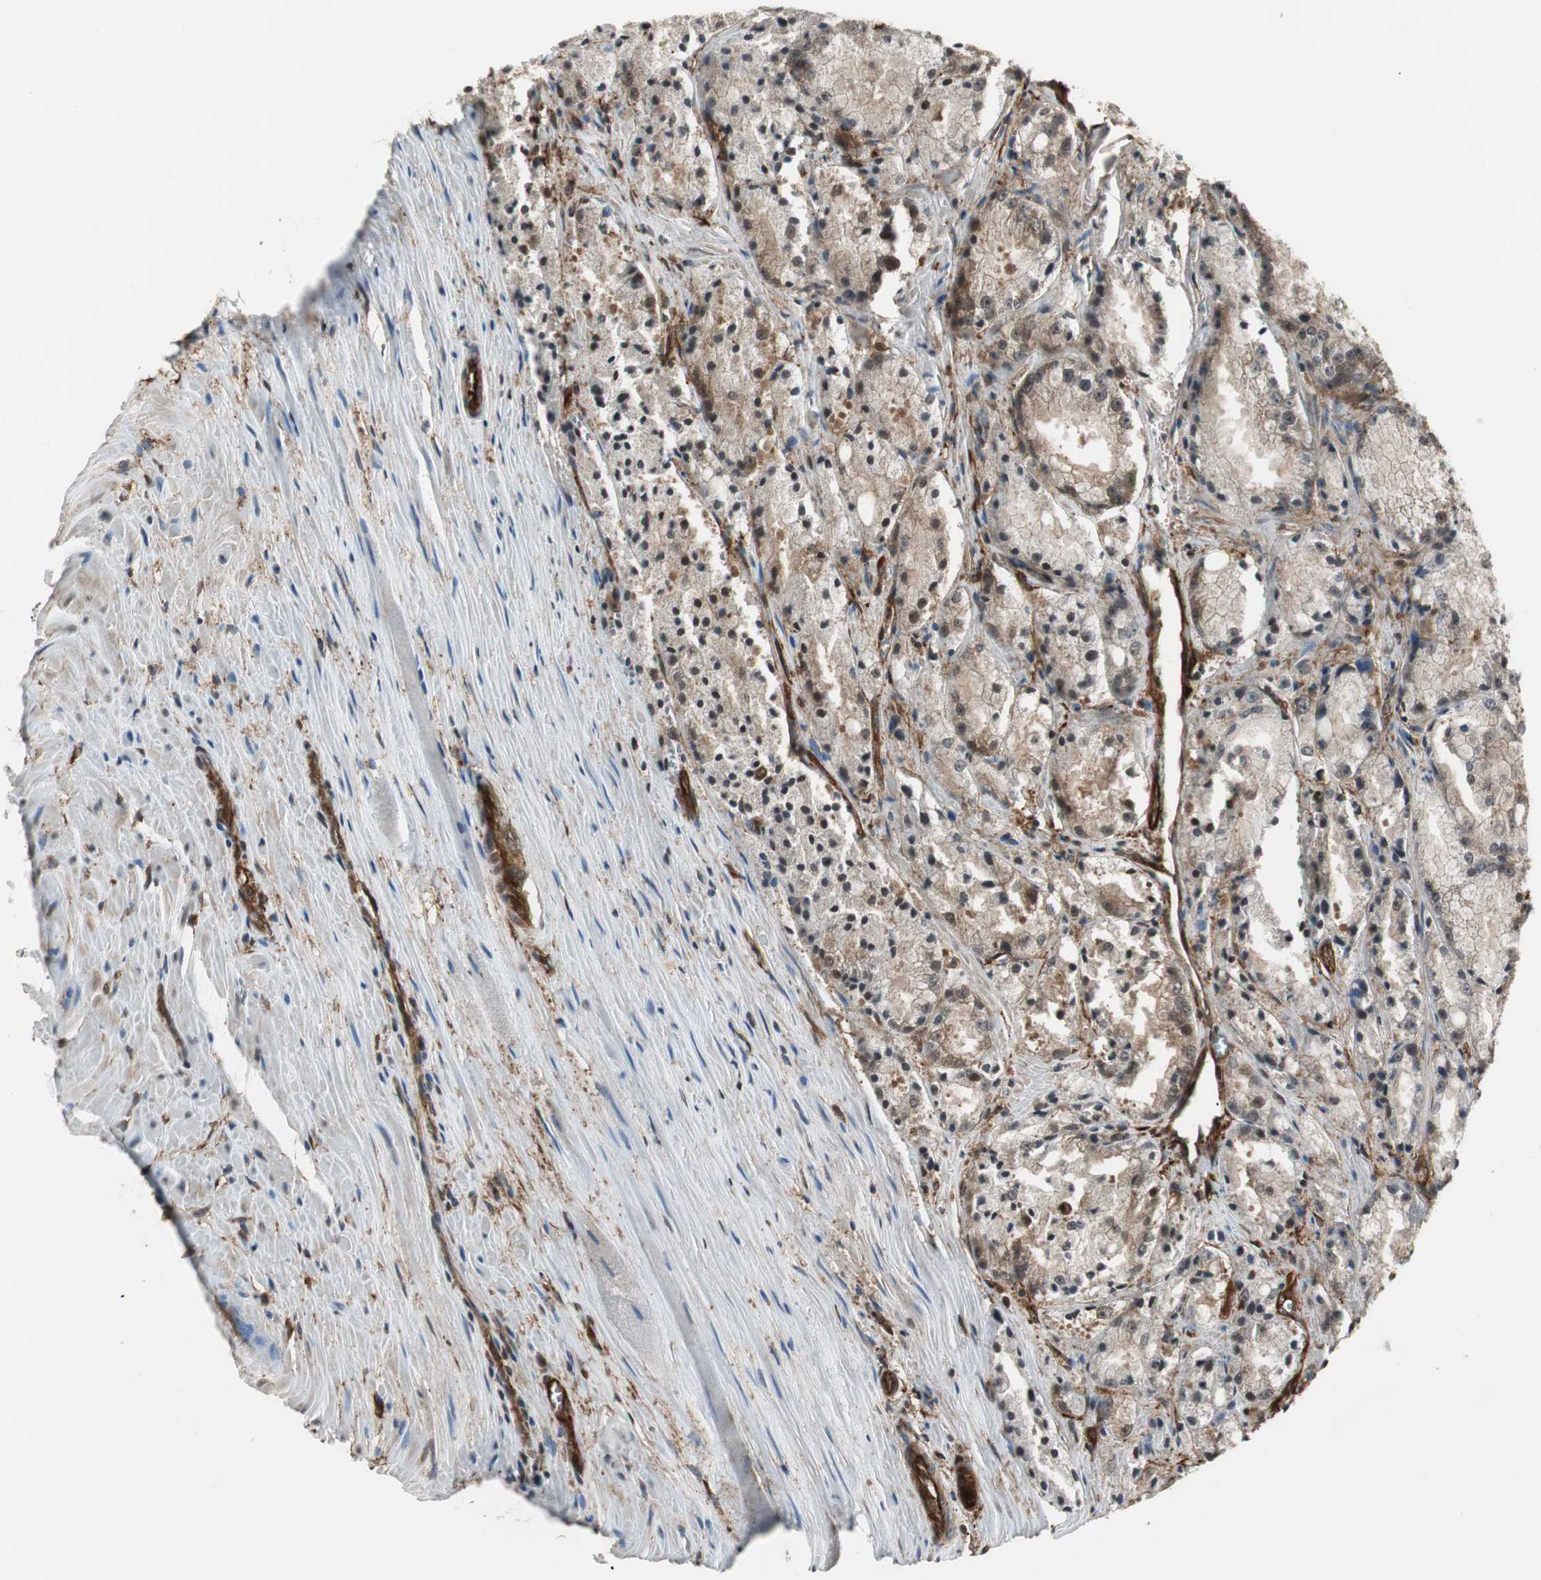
{"staining": {"intensity": "moderate", "quantity": ">75%", "location": "cytoplasmic/membranous"}, "tissue": "prostate cancer", "cell_type": "Tumor cells", "image_type": "cancer", "snomed": [{"axis": "morphology", "description": "Adenocarcinoma, Low grade"}, {"axis": "topography", "description": "Prostate"}], "caption": "DAB (3,3'-diaminobenzidine) immunohistochemical staining of low-grade adenocarcinoma (prostate) reveals moderate cytoplasmic/membranous protein expression in about >75% of tumor cells.", "gene": "PTPN11", "patient": {"sex": "male", "age": 64}}